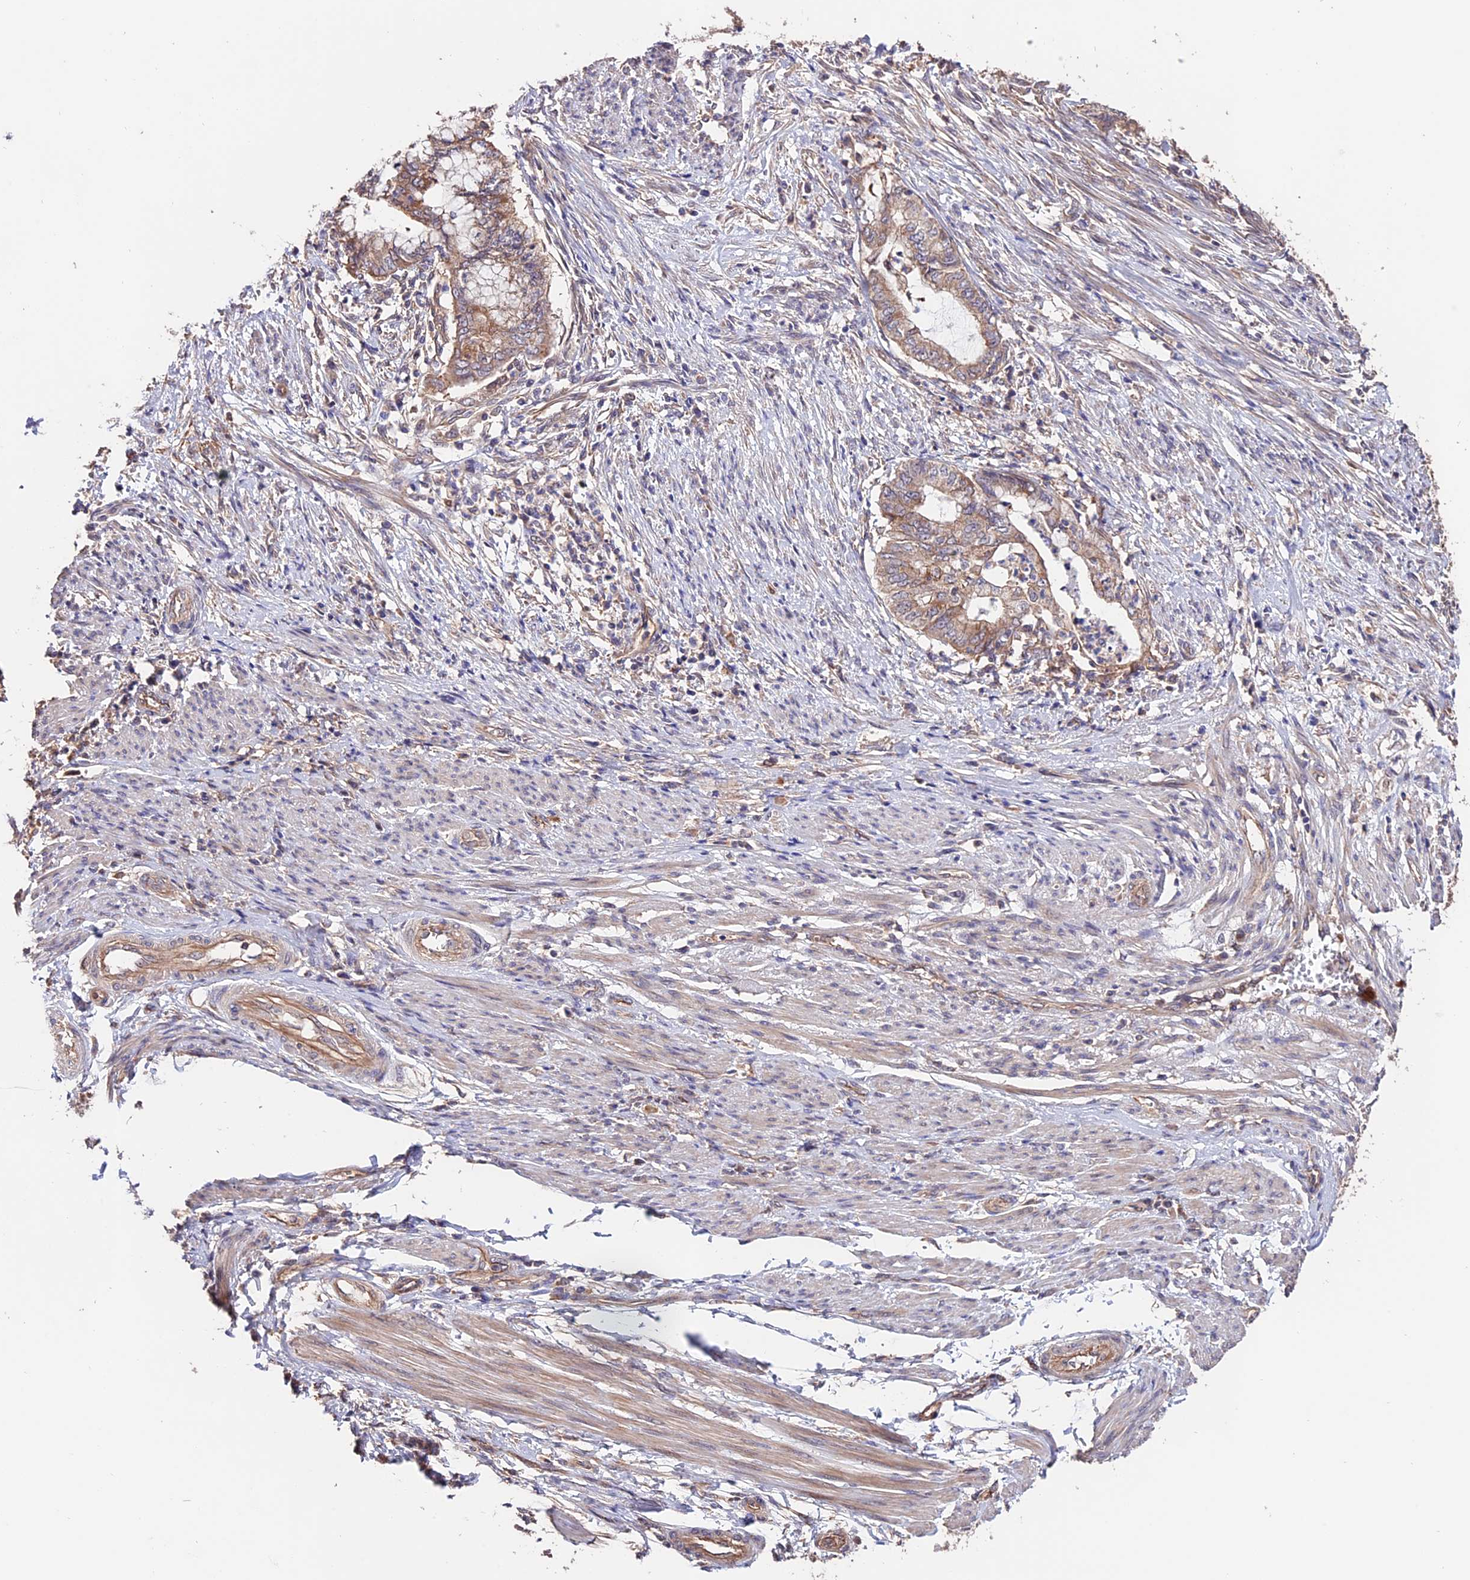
{"staining": {"intensity": "moderate", "quantity": ">75%", "location": "cytoplasmic/membranous"}, "tissue": "endometrial cancer", "cell_type": "Tumor cells", "image_type": "cancer", "snomed": [{"axis": "morphology", "description": "Necrosis, NOS"}, {"axis": "morphology", "description": "Adenocarcinoma, NOS"}, {"axis": "topography", "description": "Endometrium"}], "caption": "Moderate cytoplasmic/membranous positivity is present in approximately >75% of tumor cells in adenocarcinoma (endometrial).", "gene": "CES3", "patient": {"sex": "female", "age": 79}}